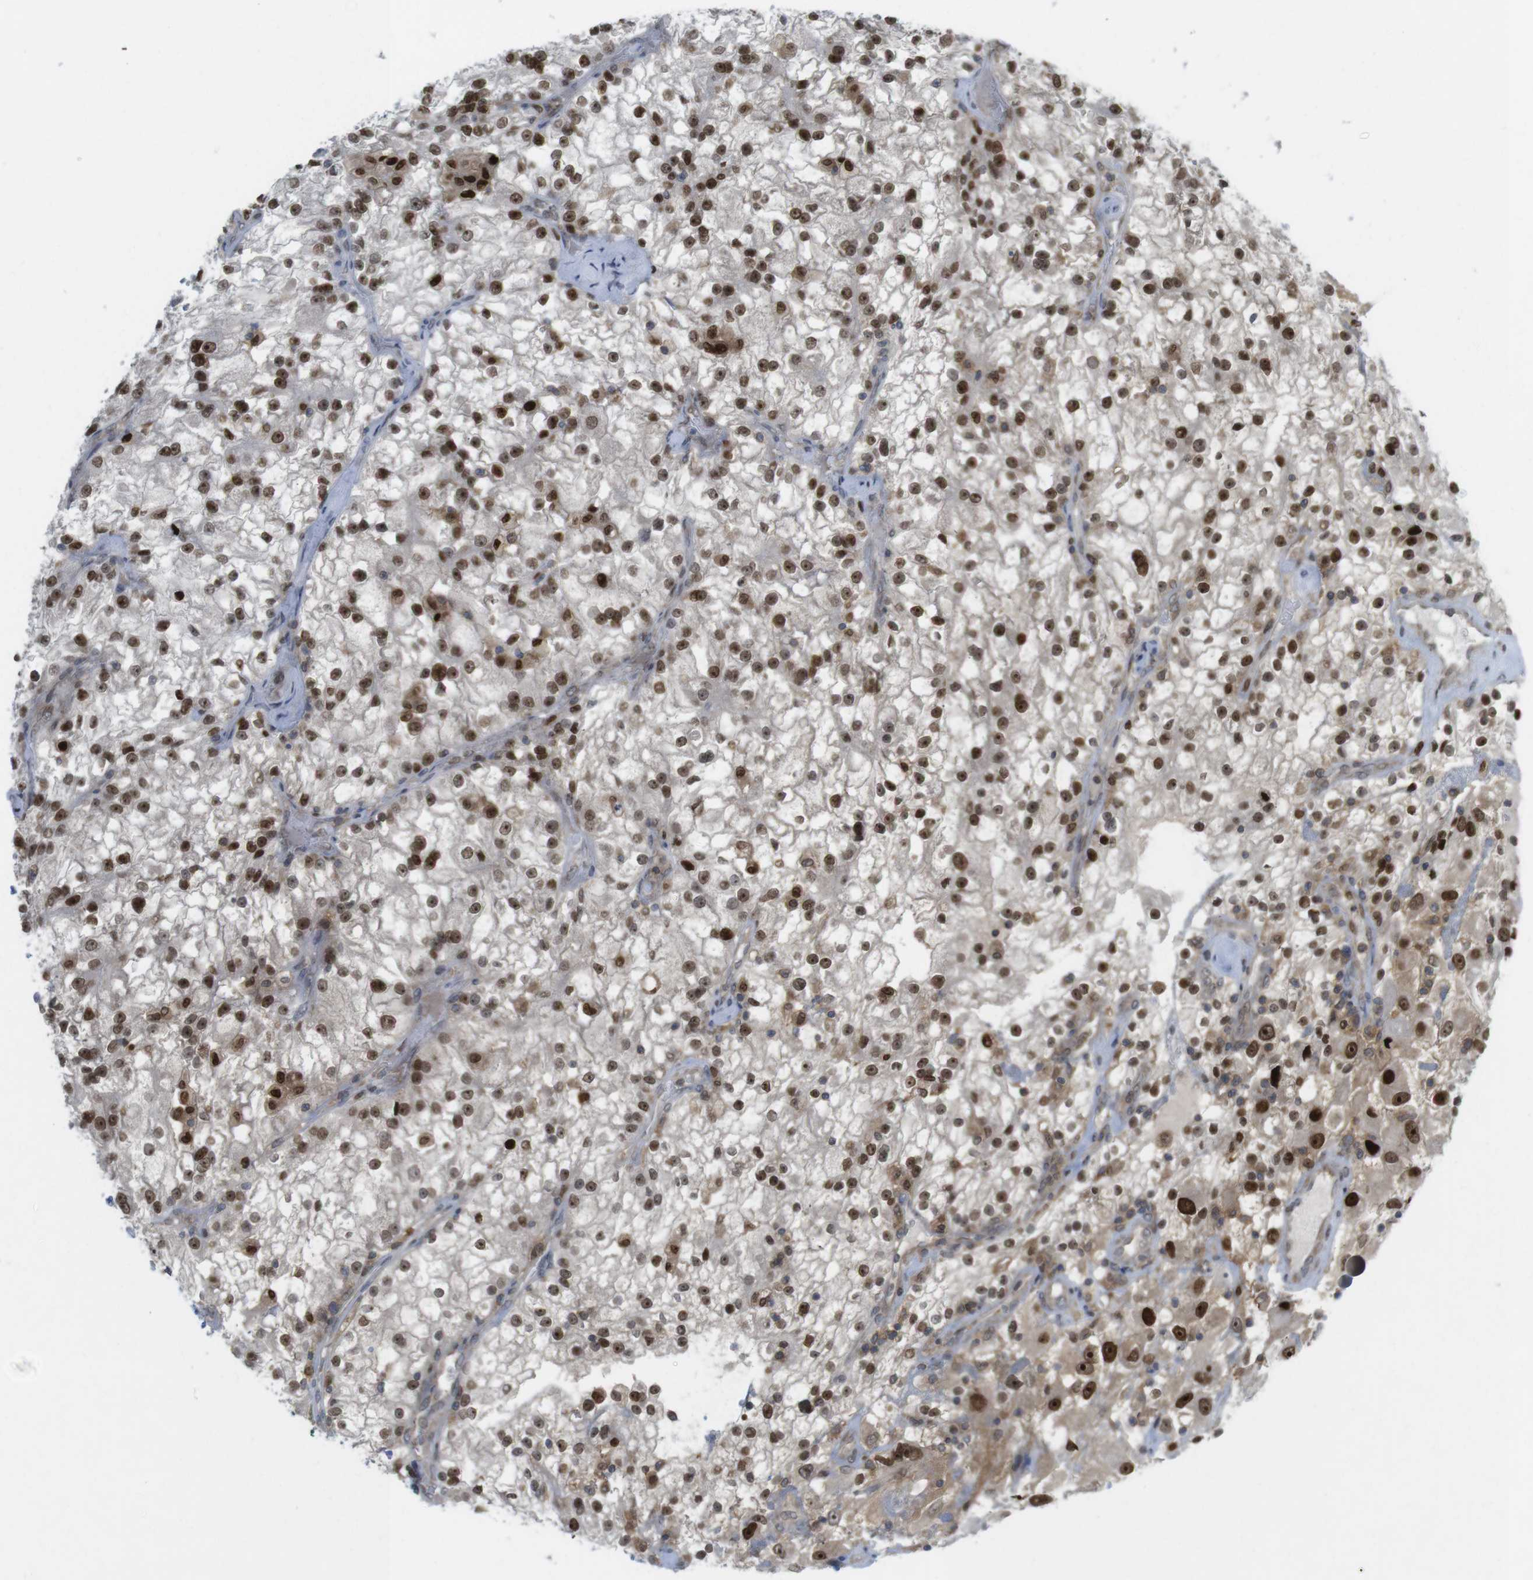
{"staining": {"intensity": "strong", "quantity": ">75%", "location": "nuclear"}, "tissue": "renal cancer", "cell_type": "Tumor cells", "image_type": "cancer", "snomed": [{"axis": "morphology", "description": "Adenocarcinoma, NOS"}, {"axis": "topography", "description": "Kidney"}], "caption": "Tumor cells show strong nuclear positivity in approximately >75% of cells in renal cancer (adenocarcinoma). (IHC, brightfield microscopy, high magnification).", "gene": "RCC1", "patient": {"sex": "female", "age": 52}}